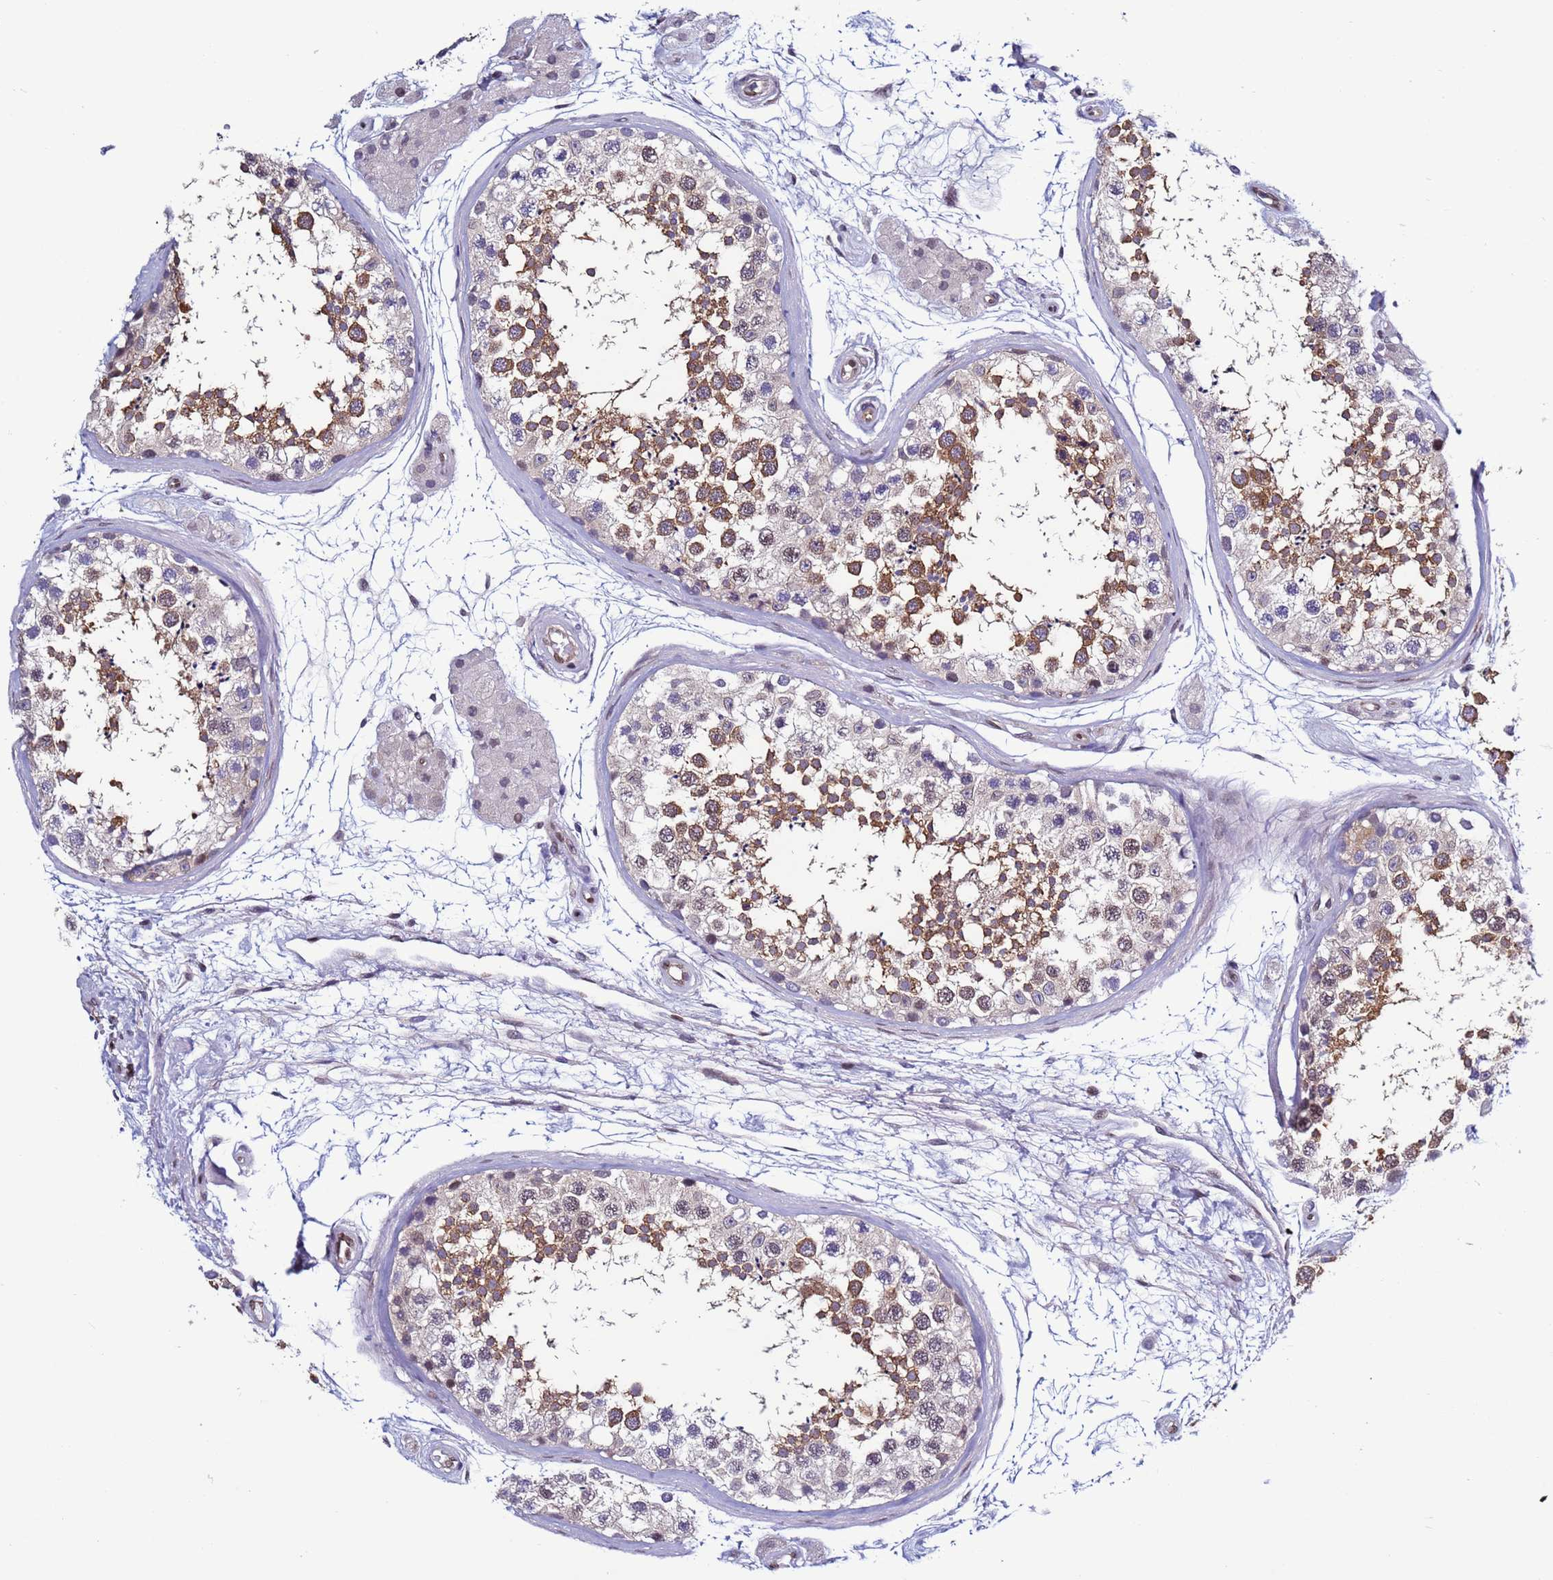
{"staining": {"intensity": "moderate", "quantity": "25%-75%", "location": "cytoplasmic/membranous"}, "tissue": "testis", "cell_type": "Cells in seminiferous ducts", "image_type": "normal", "snomed": [{"axis": "morphology", "description": "Normal tissue, NOS"}, {"axis": "topography", "description": "Testis"}], "caption": "Protein expression analysis of unremarkable testis reveals moderate cytoplasmic/membranous positivity in approximately 25%-75% of cells in seminiferous ducts. (Stains: DAB in brown, nuclei in blue, Microscopy: brightfield microscopy at high magnification).", "gene": "TRIM37", "patient": {"sex": "male", "age": 56}}